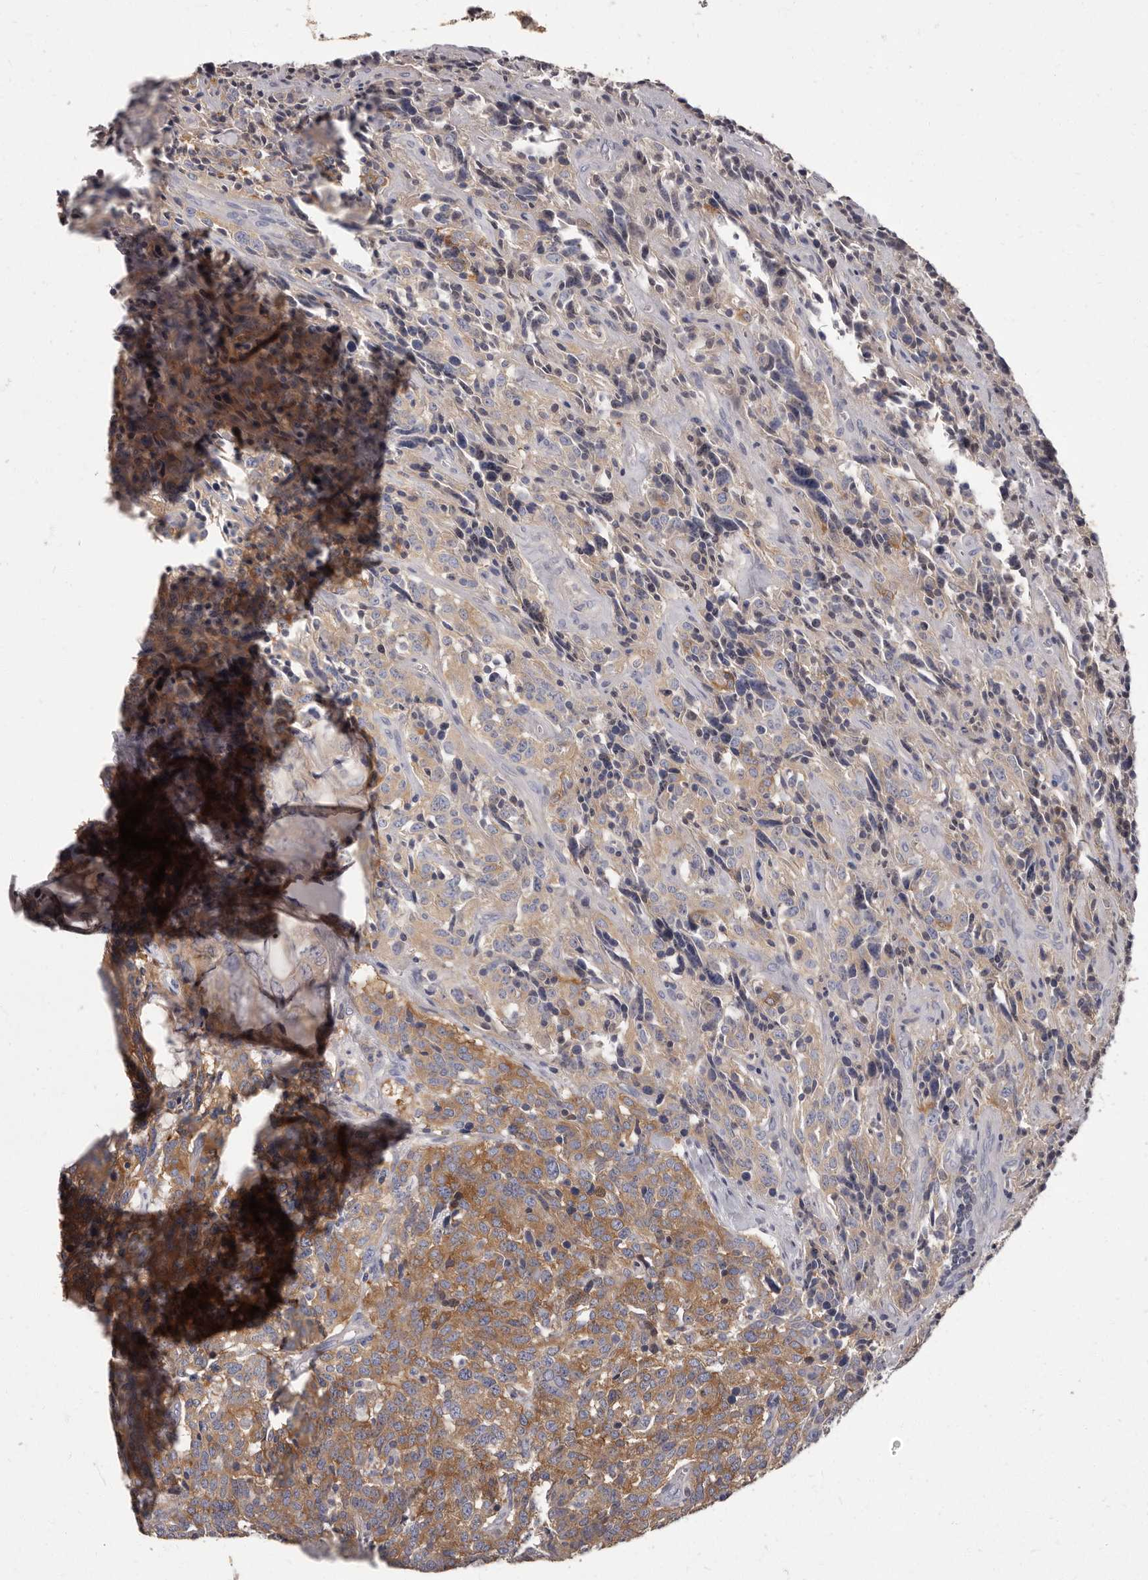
{"staining": {"intensity": "weak", "quantity": ">75%", "location": "cytoplasmic/membranous"}, "tissue": "carcinoid", "cell_type": "Tumor cells", "image_type": "cancer", "snomed": [{"axis": "morphology", "description": "Carcinoid, malignant, NOS"}, {"axis": "topography", "description": "Lung"}], "caption": "Weak cytoplasmic/membranous expression for a protein is appreciated in about >75% of tumor cells of malignant carcinoid using immunohistochemistry.", "gene": "APEH", "patient": {"sex": "female", "age": 46}}